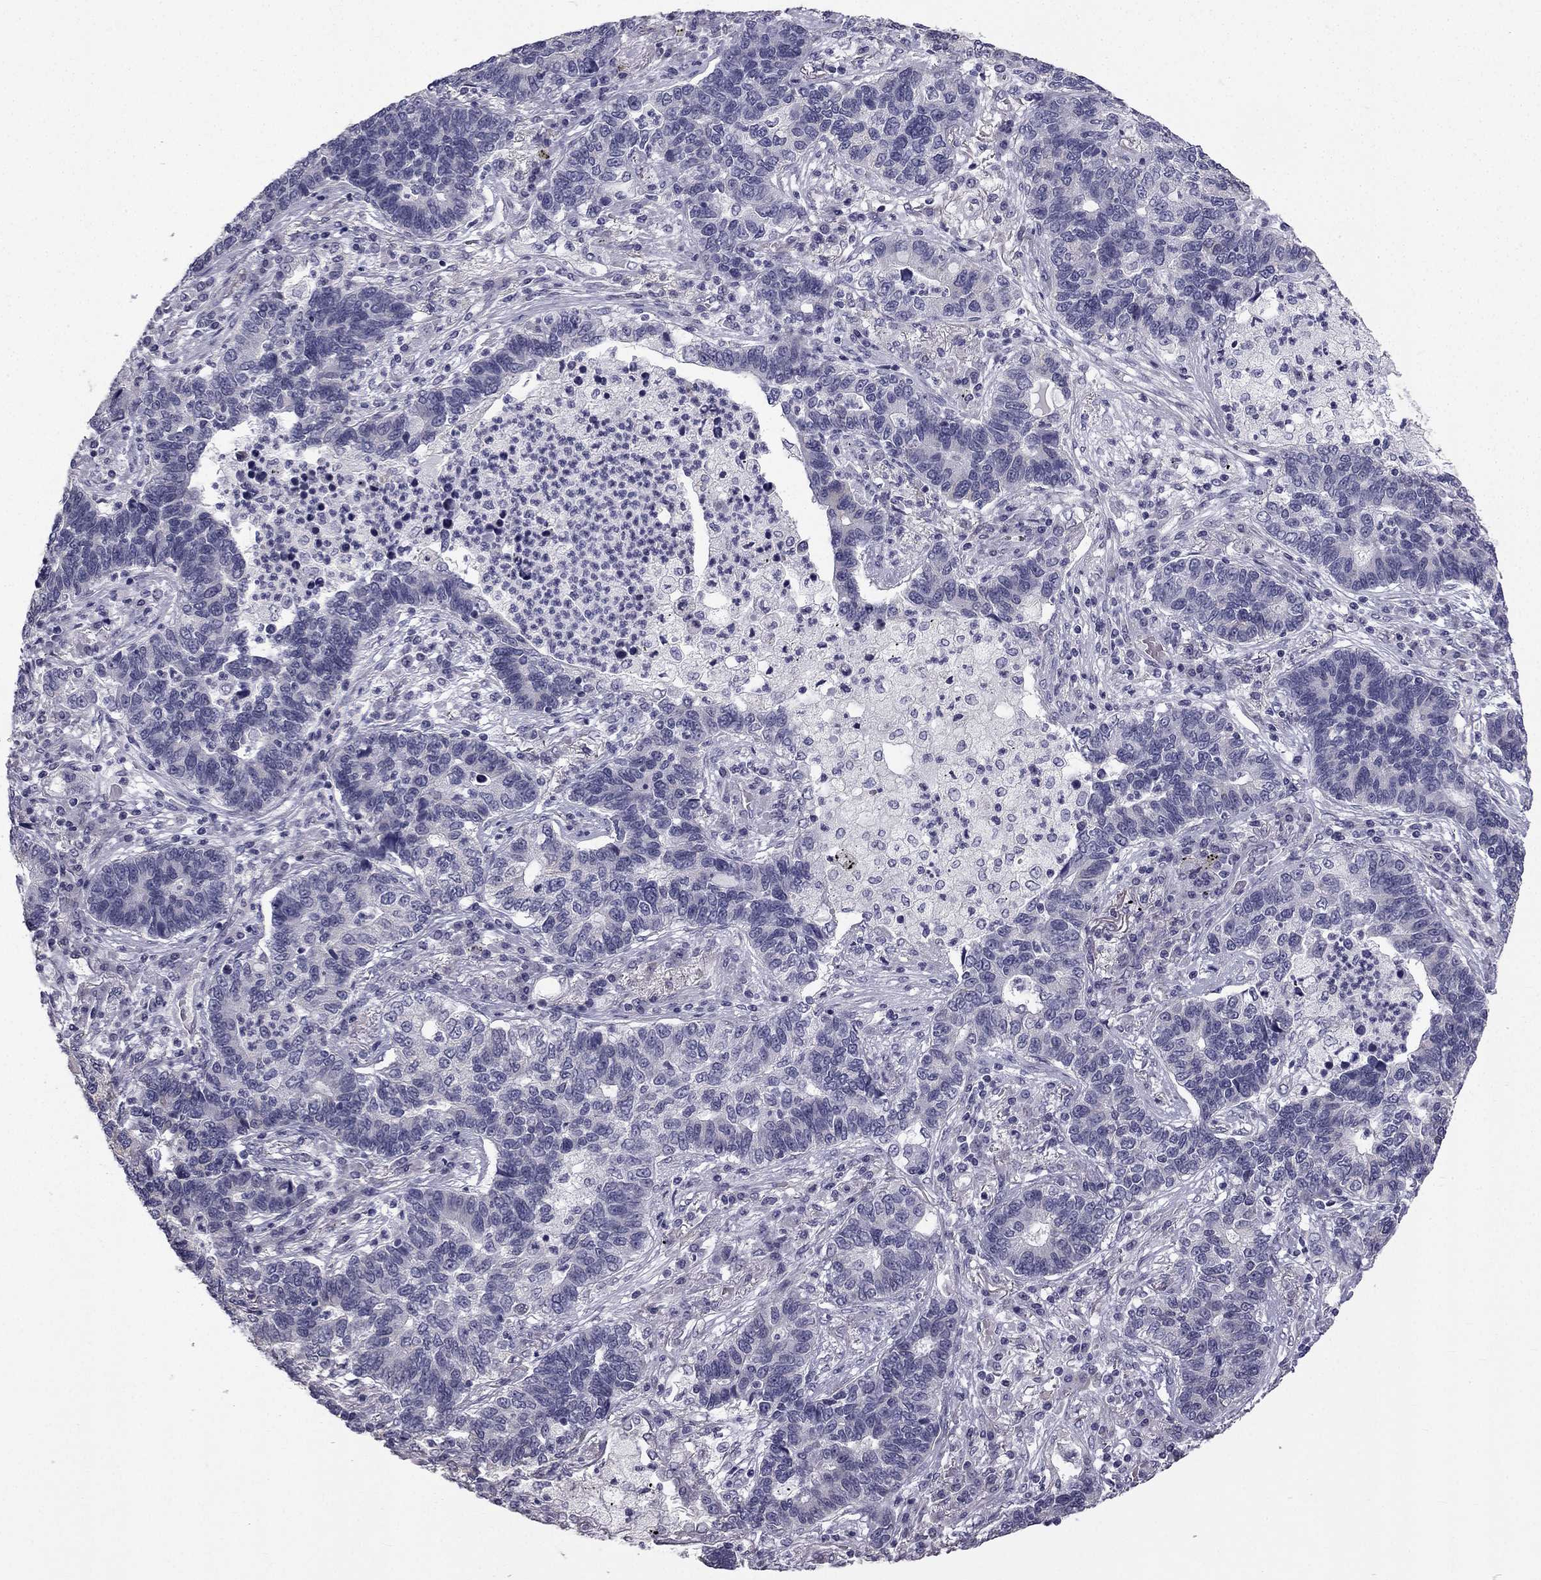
{"staining": {"intensity": "negative", "quantity": "none", "location": "none"}, "tissue": "lung cancer", "cell_type": "Tumor cells", "image_type": "cancer", "snomed": [{"axis": "morphology", "description": "Adenocarcinoma, NOS"}, {"axis": "topography", "description": "Lung"}], "caption": "Lung cancer (adenocarcinoma) was stained to show a protein in brown. There is no significant staining in tumor cells.", "gene": "CCDC40", "patient": {"sex": "female", "age": 57}}